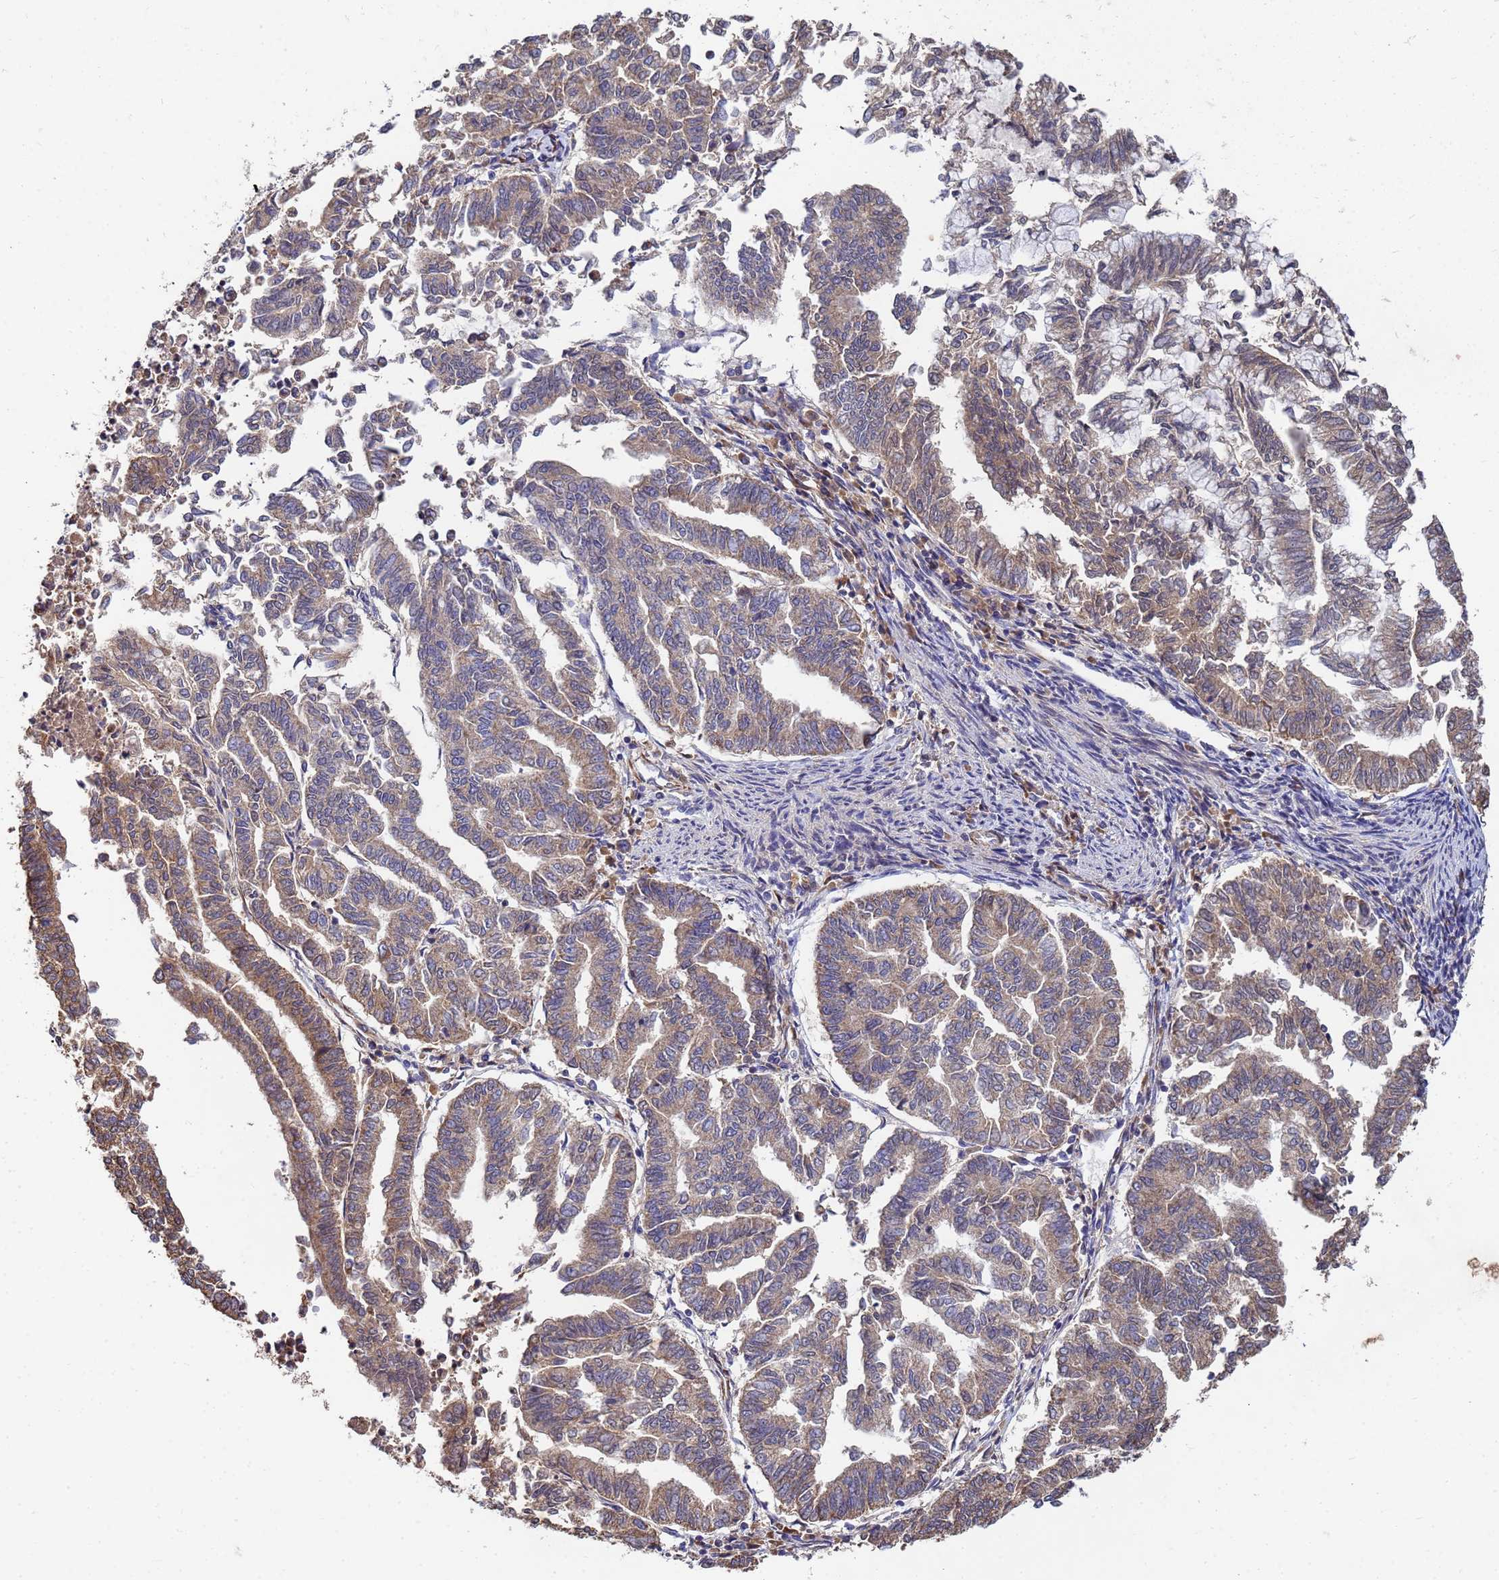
{"staining": {"intensity": "moderate", "quantity": "25%-75%", "location": "cytoplasmic/membranous"}, "tissue": "endometrial cancer", "cell_type": "Tumor cells", "image_type": "cancer", "snomed": [{"axis": "morphology", "description": "Adenocarcinoma, NOS"}, {"axis": "topography", "description": "Endometrium"}], "caption": "Immunohistochemical staining of human endometrial adenocarcinoma displays moderate cytoplasmic/membranous protein staining in about 25%-75% of tumor cells. The protein is stained brown, and the nuclei are stained in blue (DAB (3,3'-diaminobenzidine) IHC with brightfield microscopy, high magnification).", "gene": "C5orf34", "patient": {"sex": "female", "age": 79}}